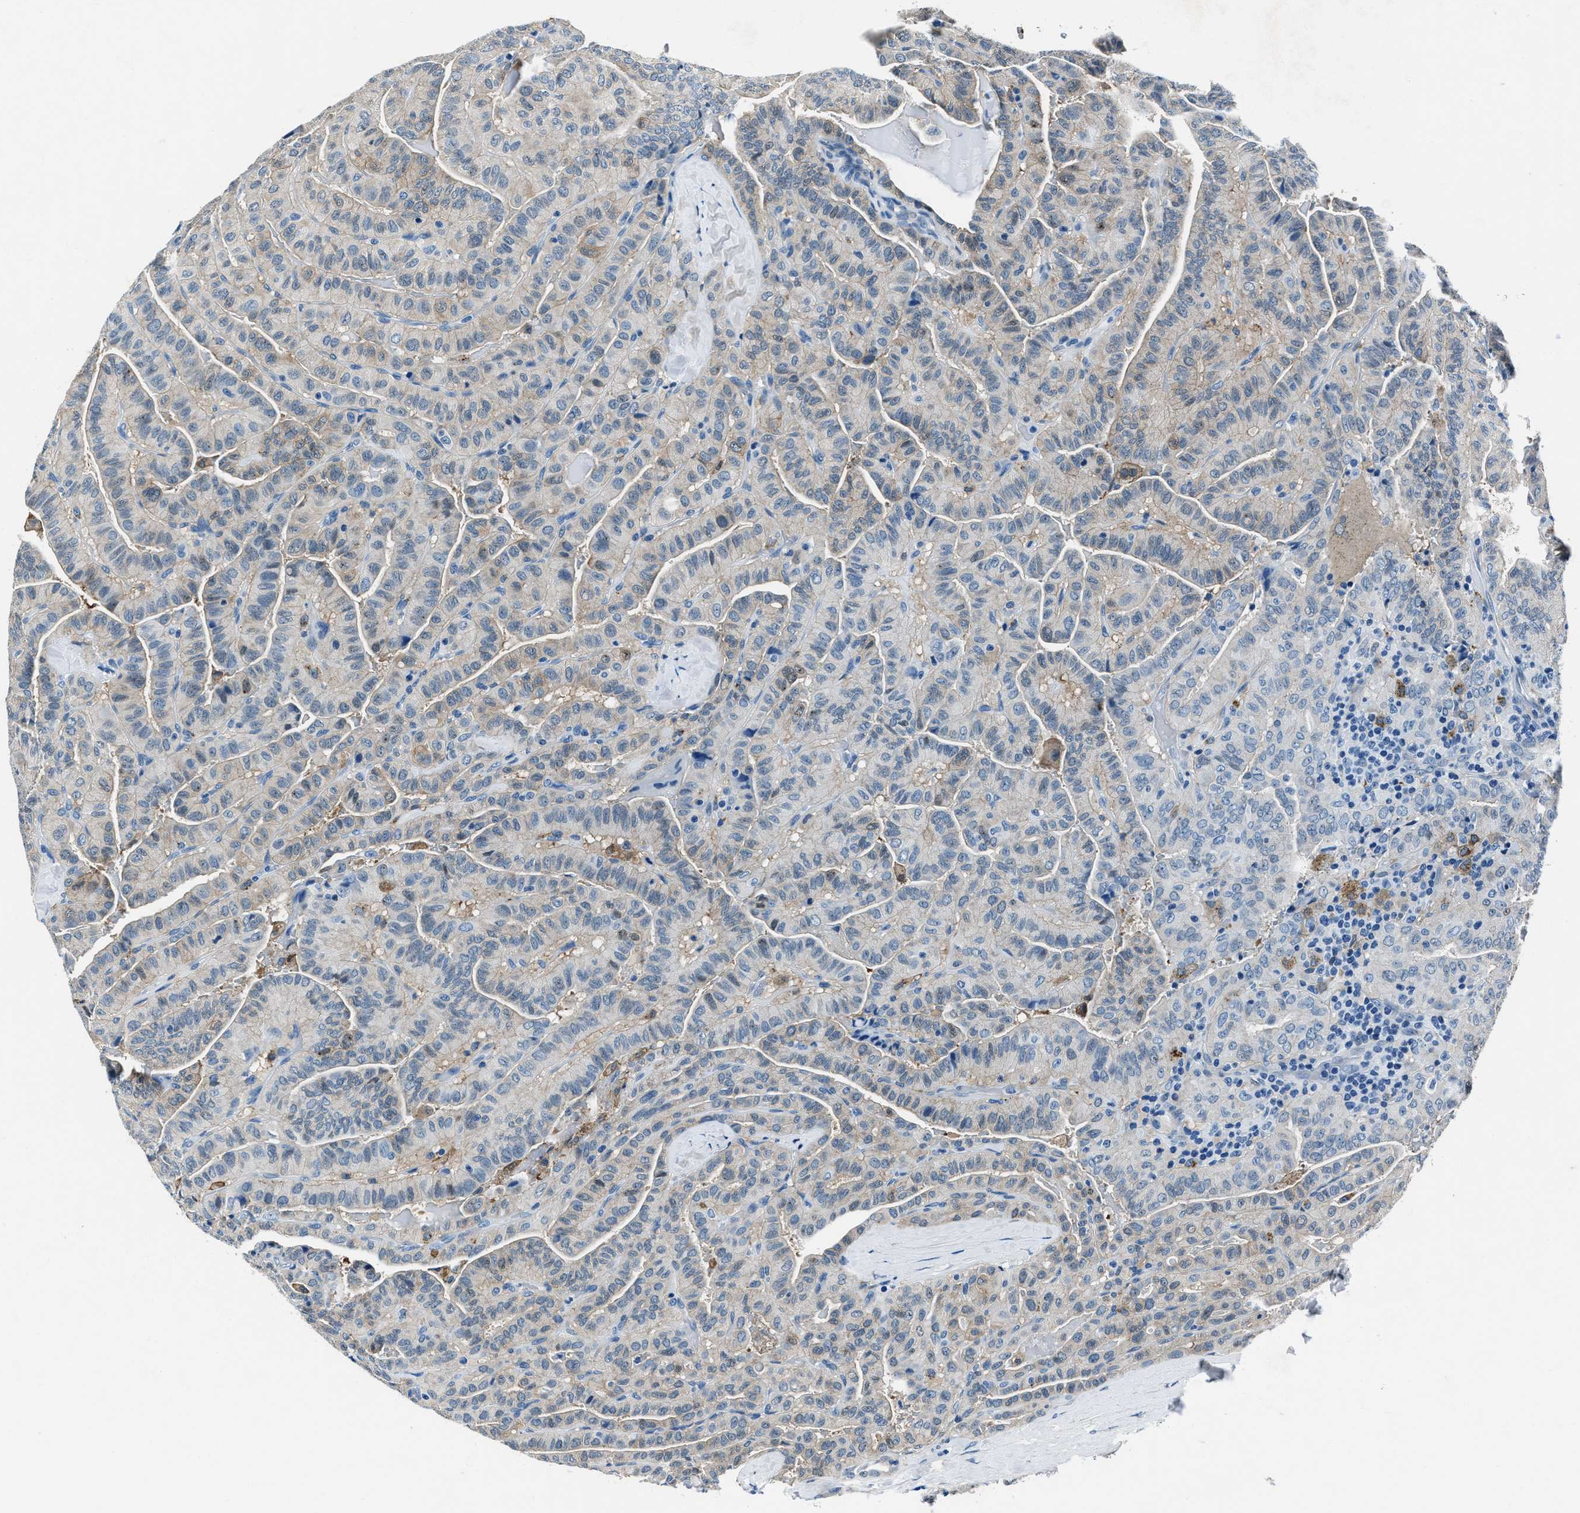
{"staining": {"intensity": "weak", "quantity": "25%-75%", "location": "cytoplasmic/membranous"}, "tissue": "thyroid cancer", "cell_type": "Tumor cells", "image_type": "cancer", "snomed": [{"axis": "morphology", "description": "Papillary adenocarcinoma, NOS"}, {"axis": "topography", "description": "Thyroid gland"}], "caption": "Immunohistochemical staining of human thyroid cancer demonstrates weak cytoplasmic/membranous protein expression in approximately 25%-75% of tumor cells.", "gene": "PTPDC1", "patient": {"sex": "male", "age": 77}}